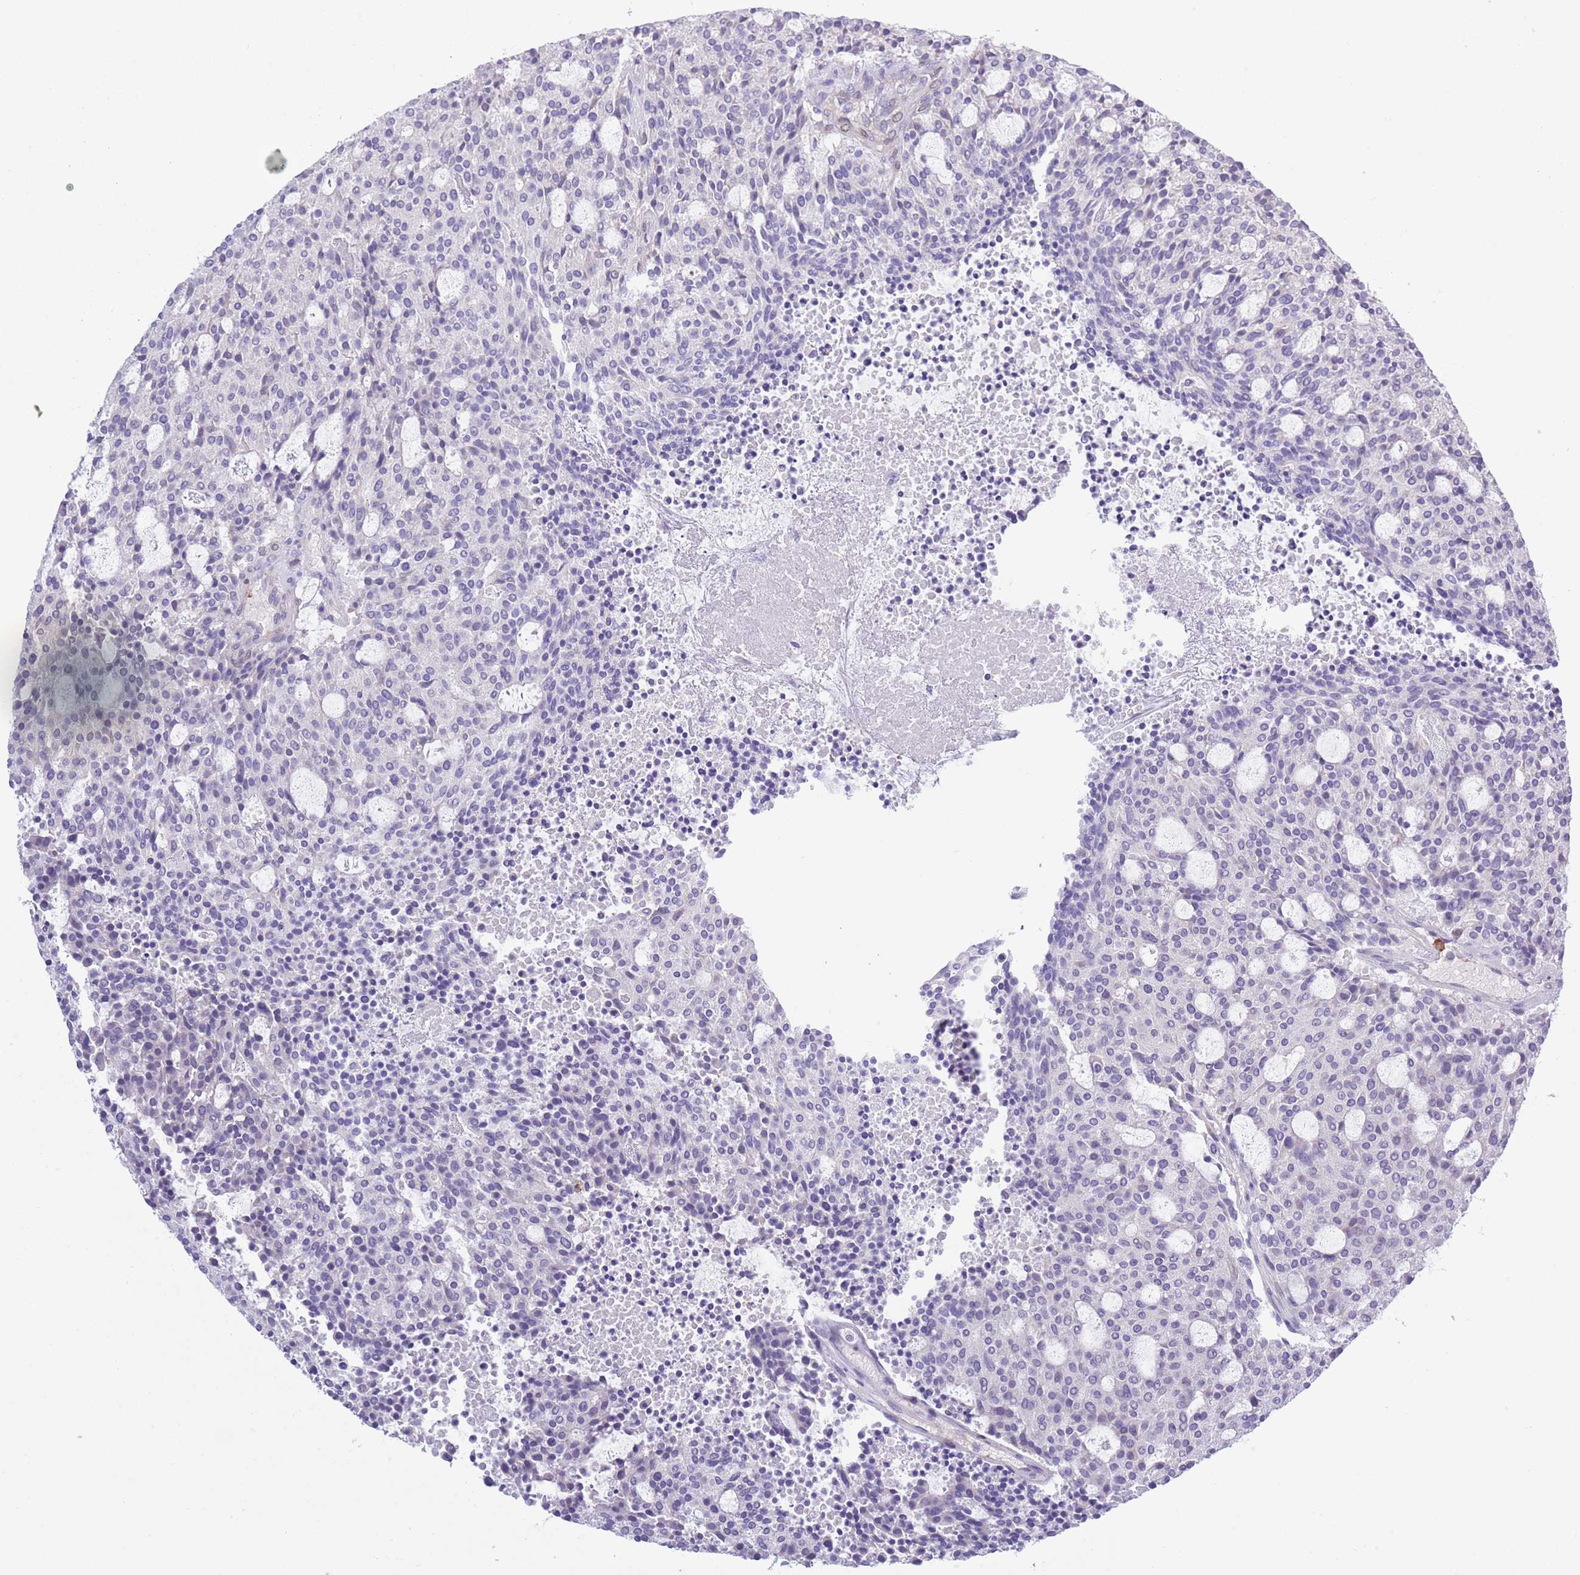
{"staining": {"intensity": "negative", "quantity": "none", "location": "none"}, "tissue": "carcinoid", "cell_type": "Tumor cells", "image_type": "cancer", "snomed": [{"axis": "morphology", "description": "Carcinoid, malignant, NOS"}, {"axis": "topography", "description": "Pancreas"}], "caption": "Immunohistochemical staining of carcinoid reveals no significant positivity in tumor cells.", "gene": "ZFP2", "patient": {"sex": "female", "age": 54}}